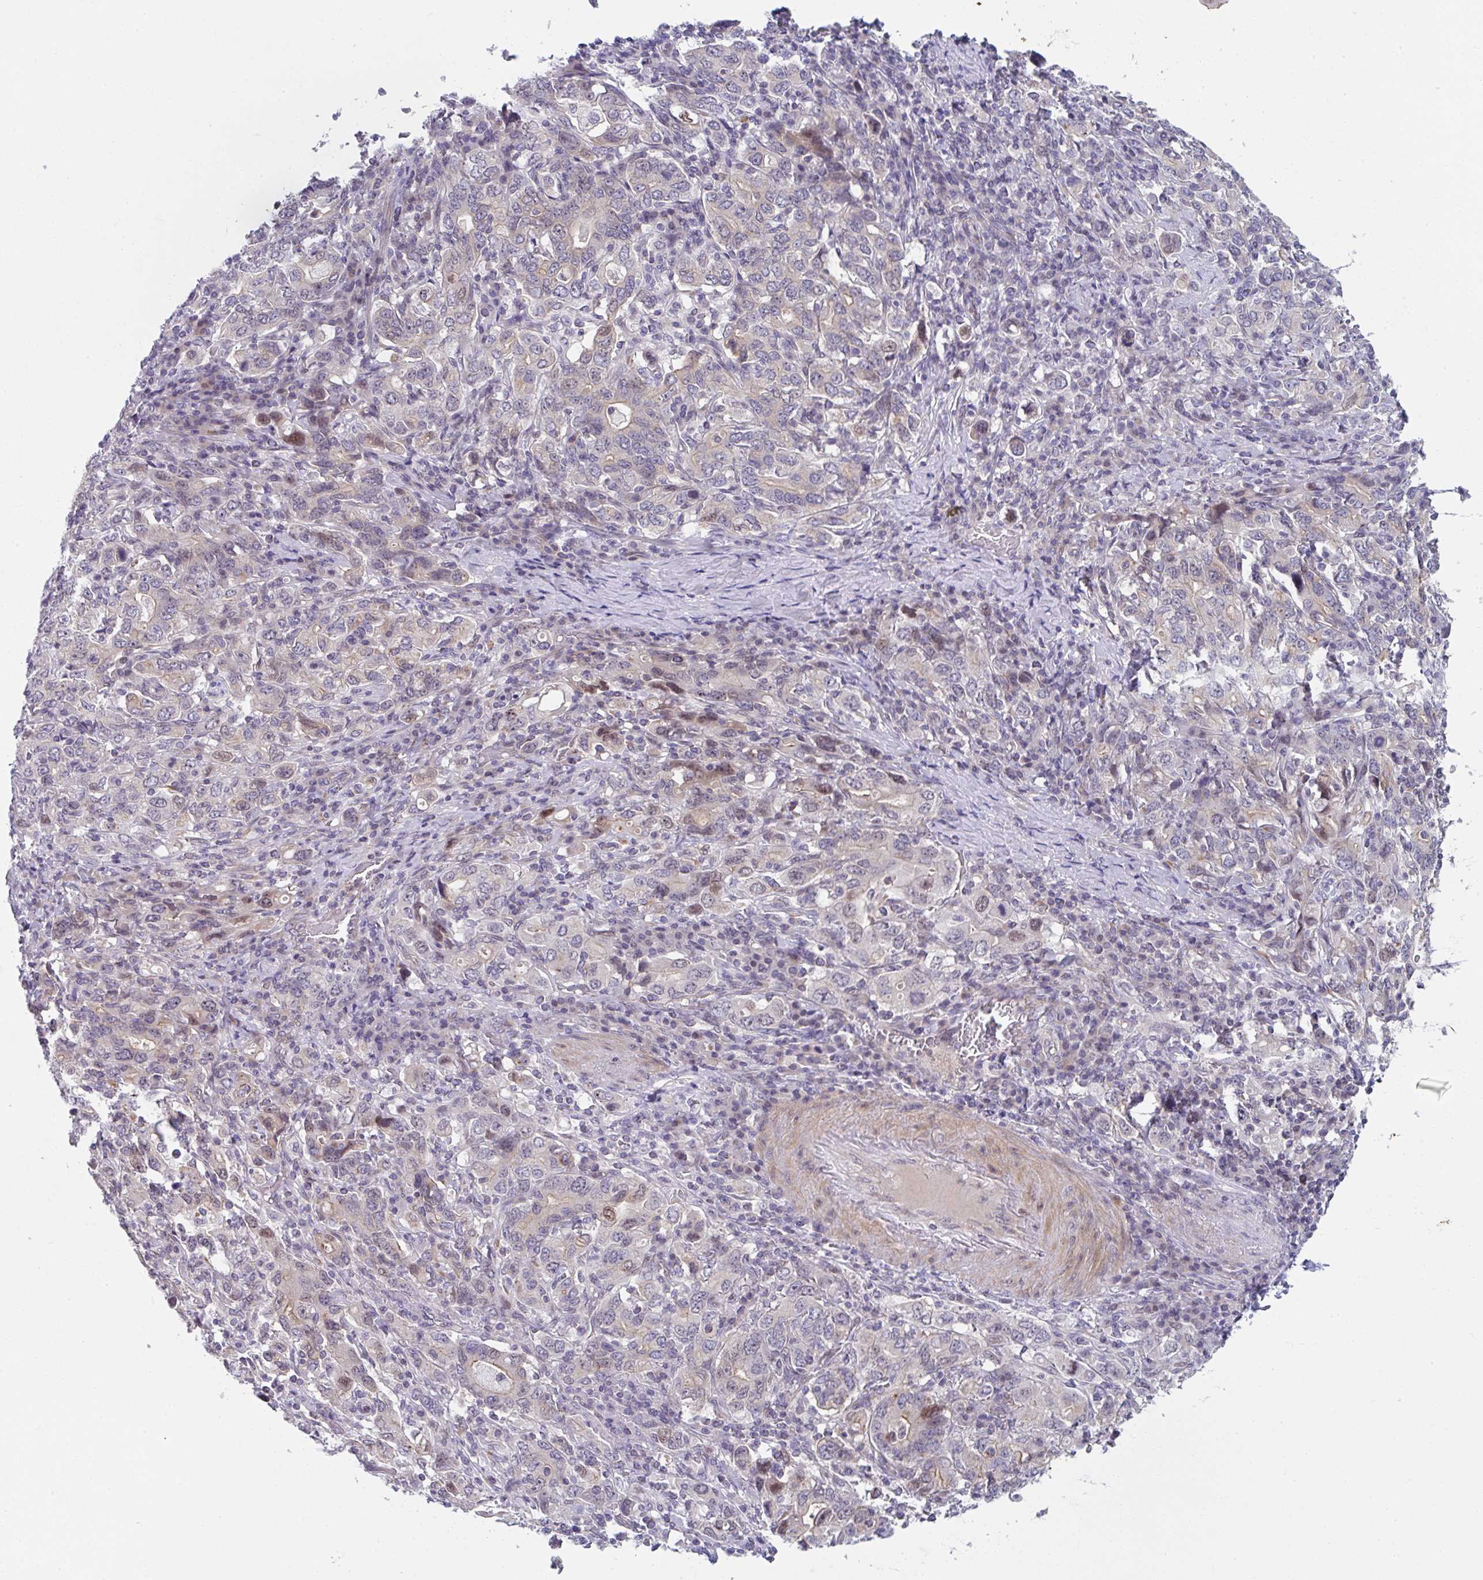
{"staining": {"intensity": "moderate", "quantity": "<25%", "location": "nuclear"}, "tissue": "stomach cancer", "cell_type": "Tumor cells", "image_type": "cancer", "snomed": [{"axis": "morphology", "description": "Adenocarcinoma, NOS"}, {"axis": "topography", "description": "Stomach, upper"}, {"axis": "topography", "description": "Stomach"}], "caption": "A brown stain highlights moderate nuclear staining of a protein in human adenocarcinoma (stomach) tumor cells.", "gene": "RBM18", "patient": {"sex": "male", "age": 62}}